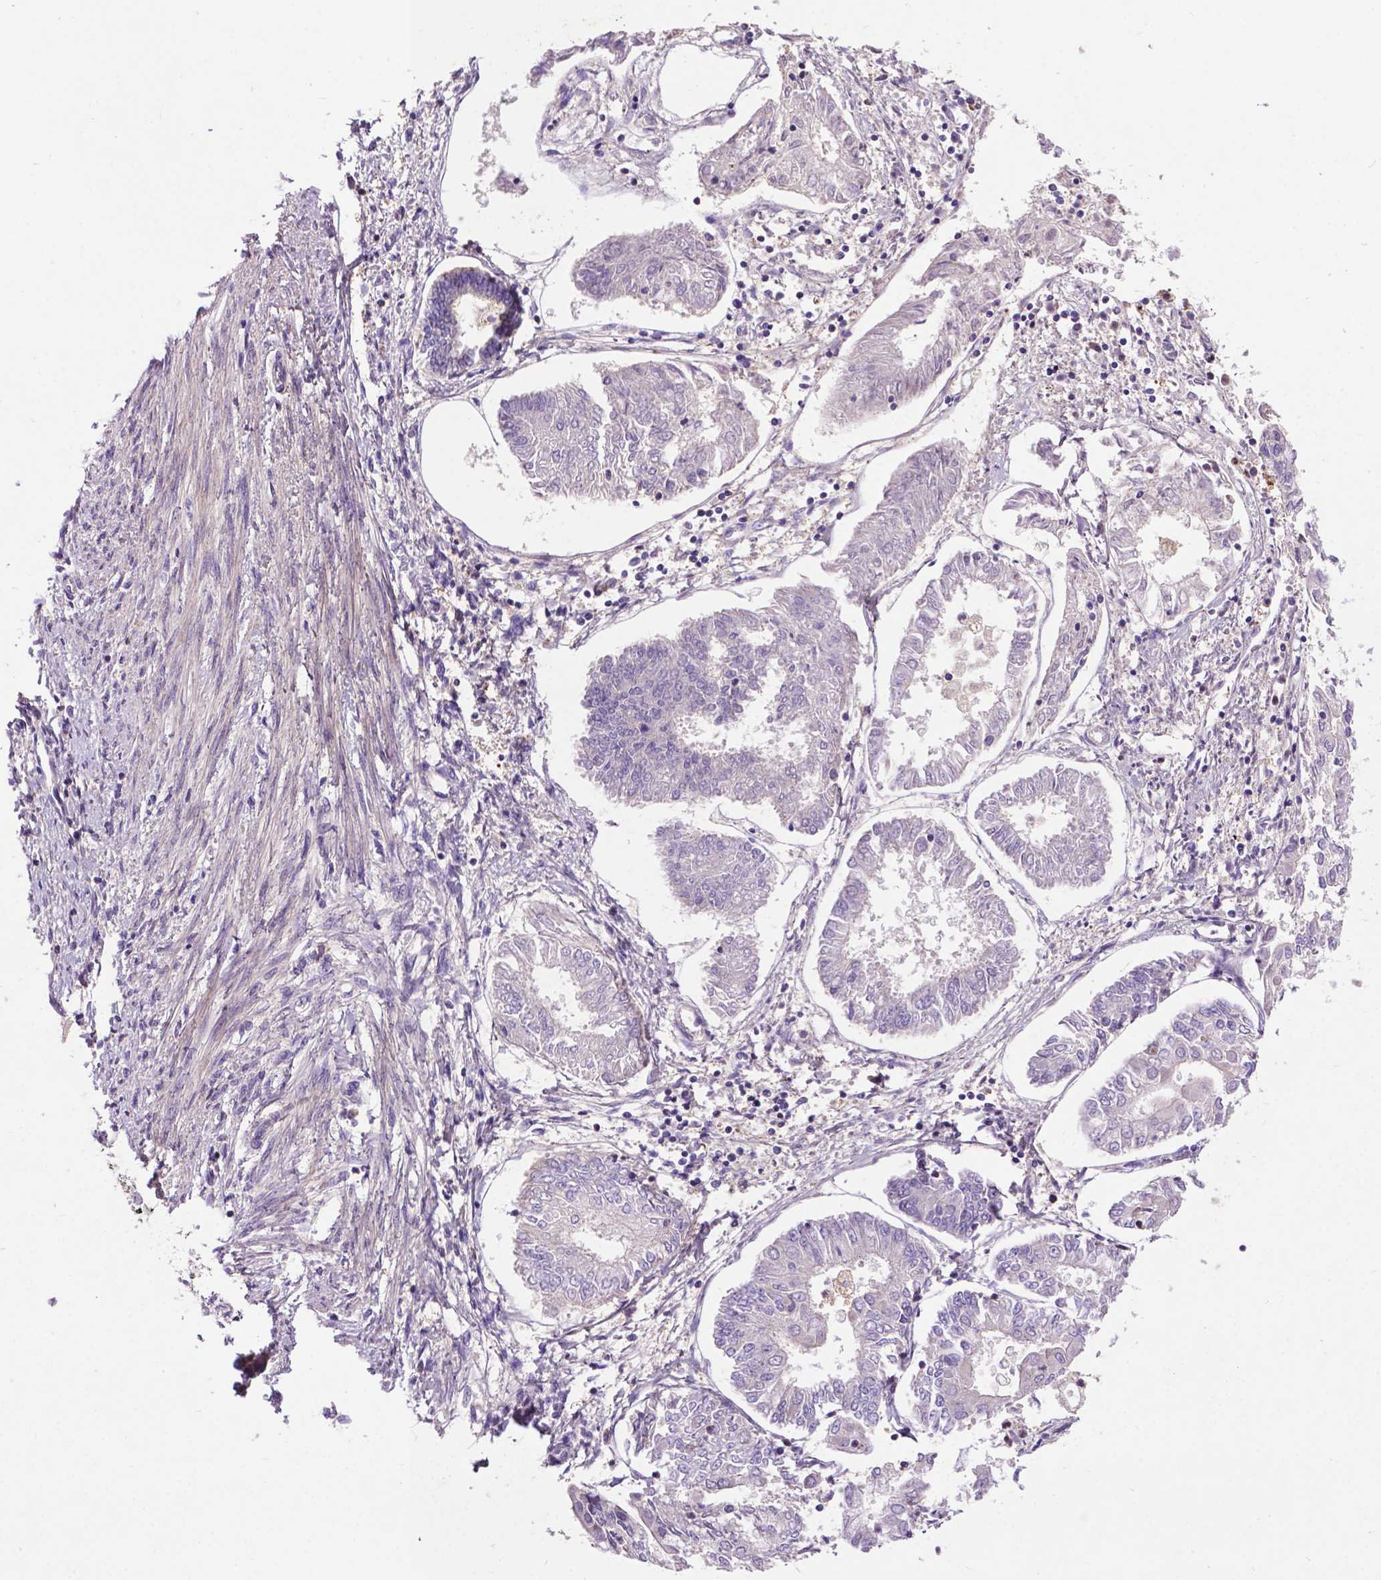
{"staining": {"intensity": "negative", "quantity": "none", "location": "none"}, "tissue": "endometrial cancer", "cell_type": "Tumor cells", "image_type": "cancer", "snomed": [{"axis": "morphology", "description": "Adenocarcinoma, NOS"}, {"axis": "topography", "description": "Endometrium"}], "caption": "Tumor cells show no significant expression in adenocarcinoma (endometrial).", "gene": "SPNS2", "patient": {"sex": "female", "age": 68}}